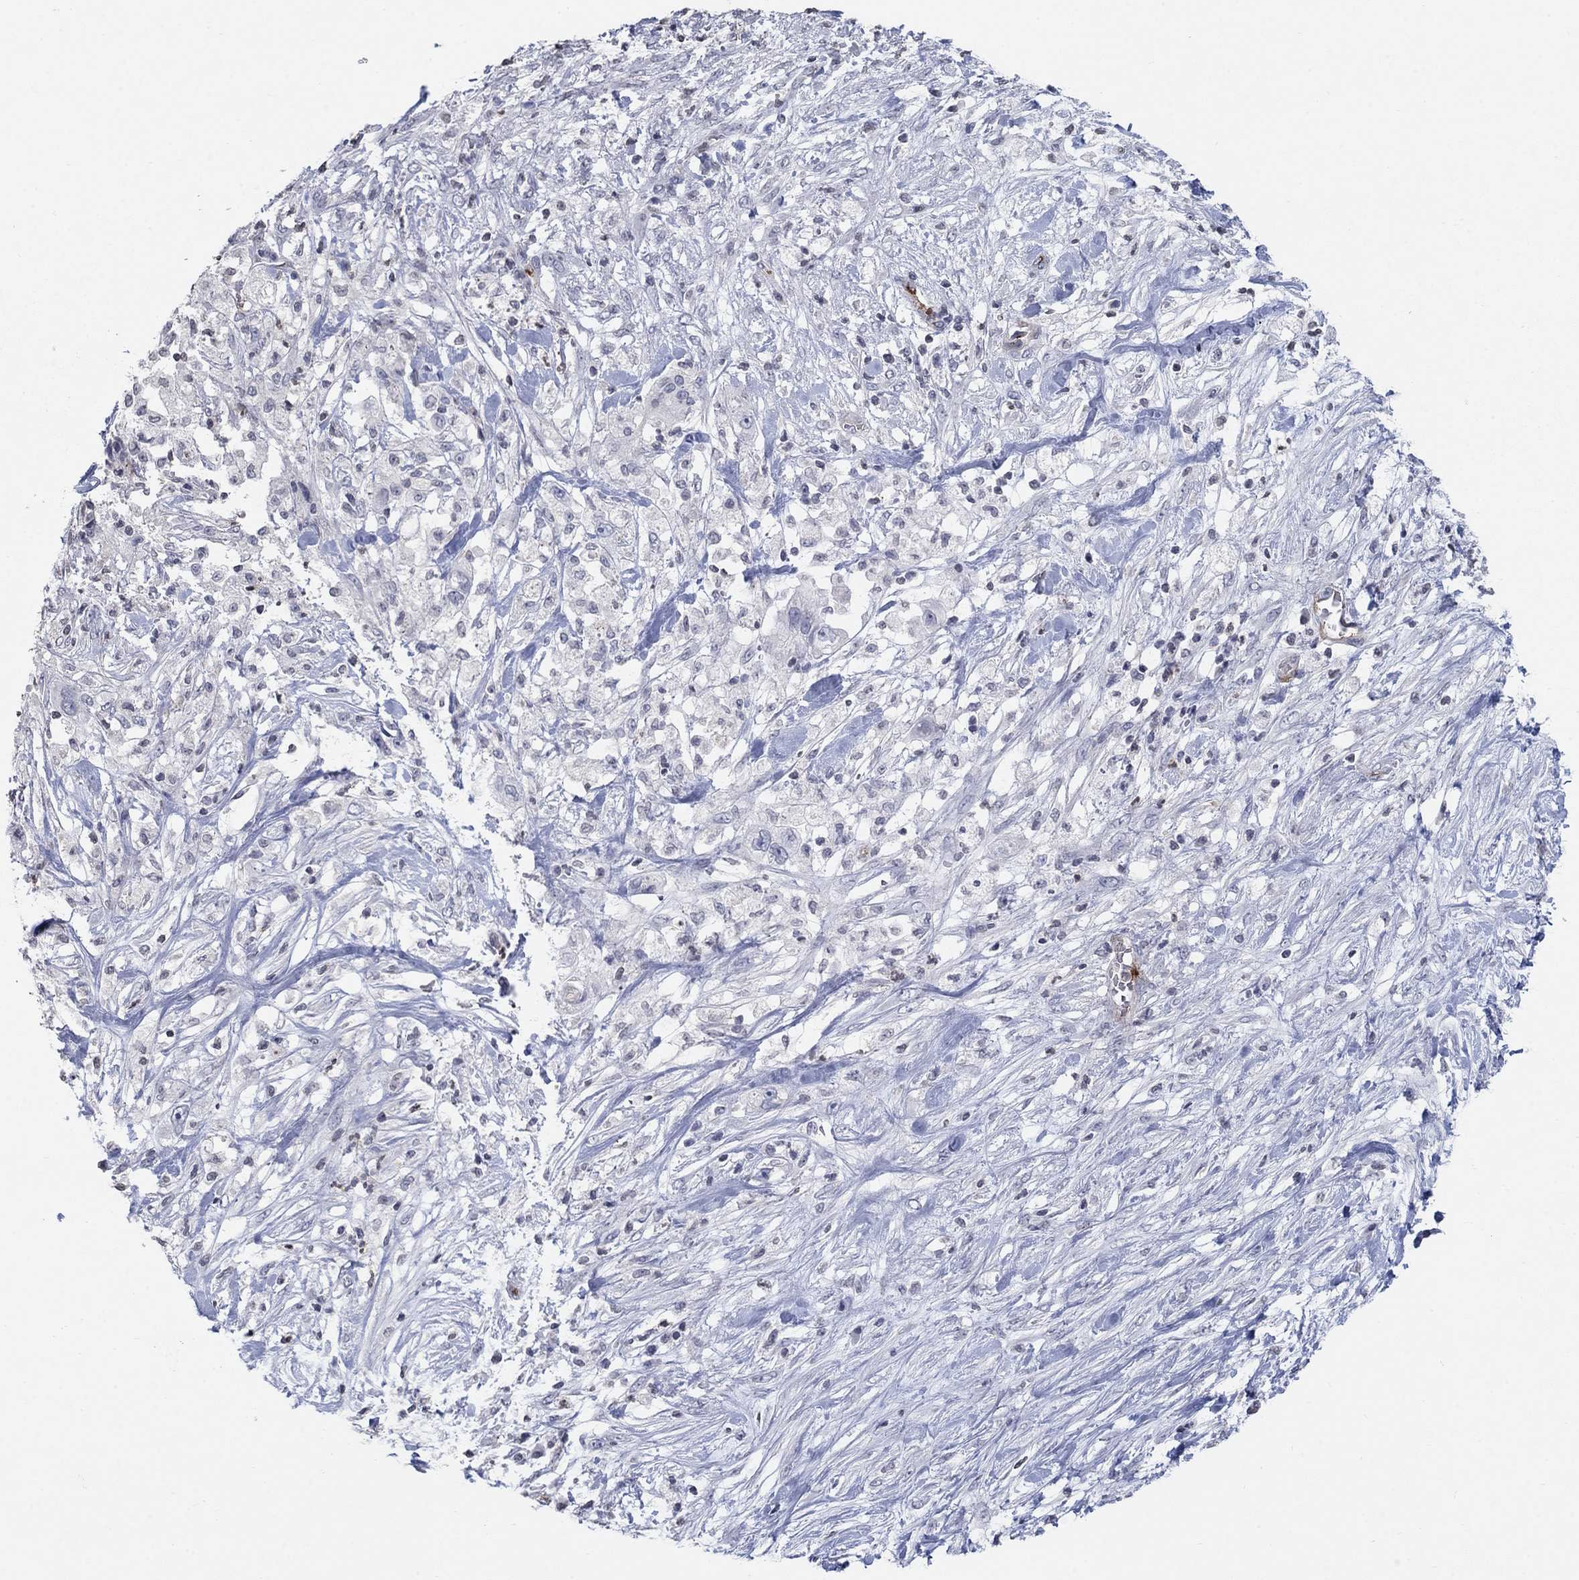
{"staining": {"intensity": "negative", "quantity": "none", "location": "none"}, "tissue": "pancreatic cancer", "cell_type": "Tumor cells", "image_type": "cancer", "snomed": [{"axis": "morphology", "description": "Adenocarcinoma, NOS"}, {"axis": "topography", "description": "Pancreas"}], "caption": "This is an IHC histopathology image of pancreatic cancer (adenocarcinoma). There is no positivity in tumor cells.", "gene": "TINAG", "patient": {"sex": "female", "age": 72}}